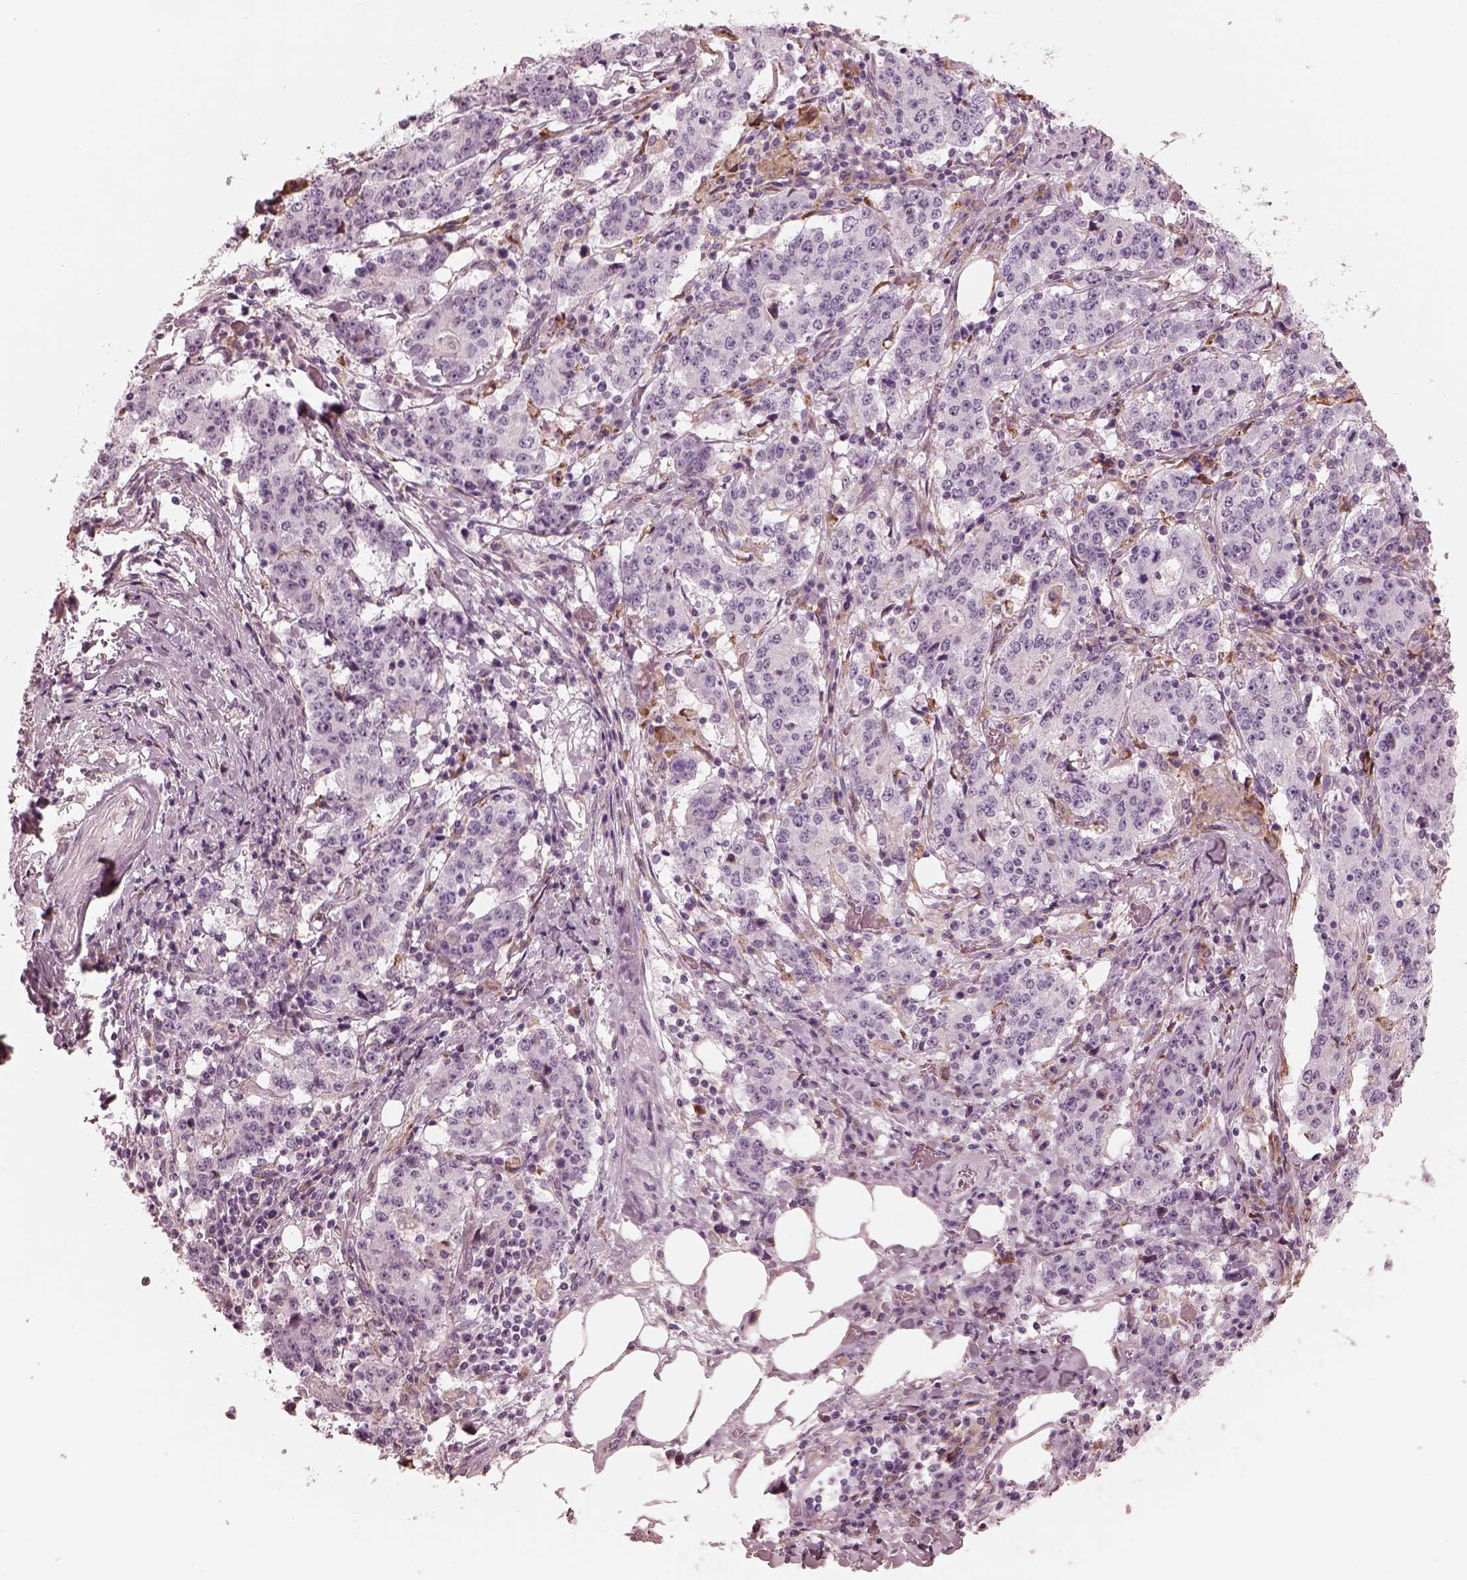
{"staining": {"intensity": "negative", "quantity": "none", "location": "none"}, "tissue": "stomach cancer", "cell_type": "Tumor cells", "image_type": "cancer", "snomed": [{"axis": "morphology", "description": "Adenocarcinoma, NOS"}, {"axis": "topography", "description": "Stomach"}], "caption": "Immunohistochemistry photomicrograph of stomach cancer stained for a protein (brown), which demonstrates no expression in tumor cells.", "gene": "CADM2", "patient": {"sex": "male", "age": 59}}